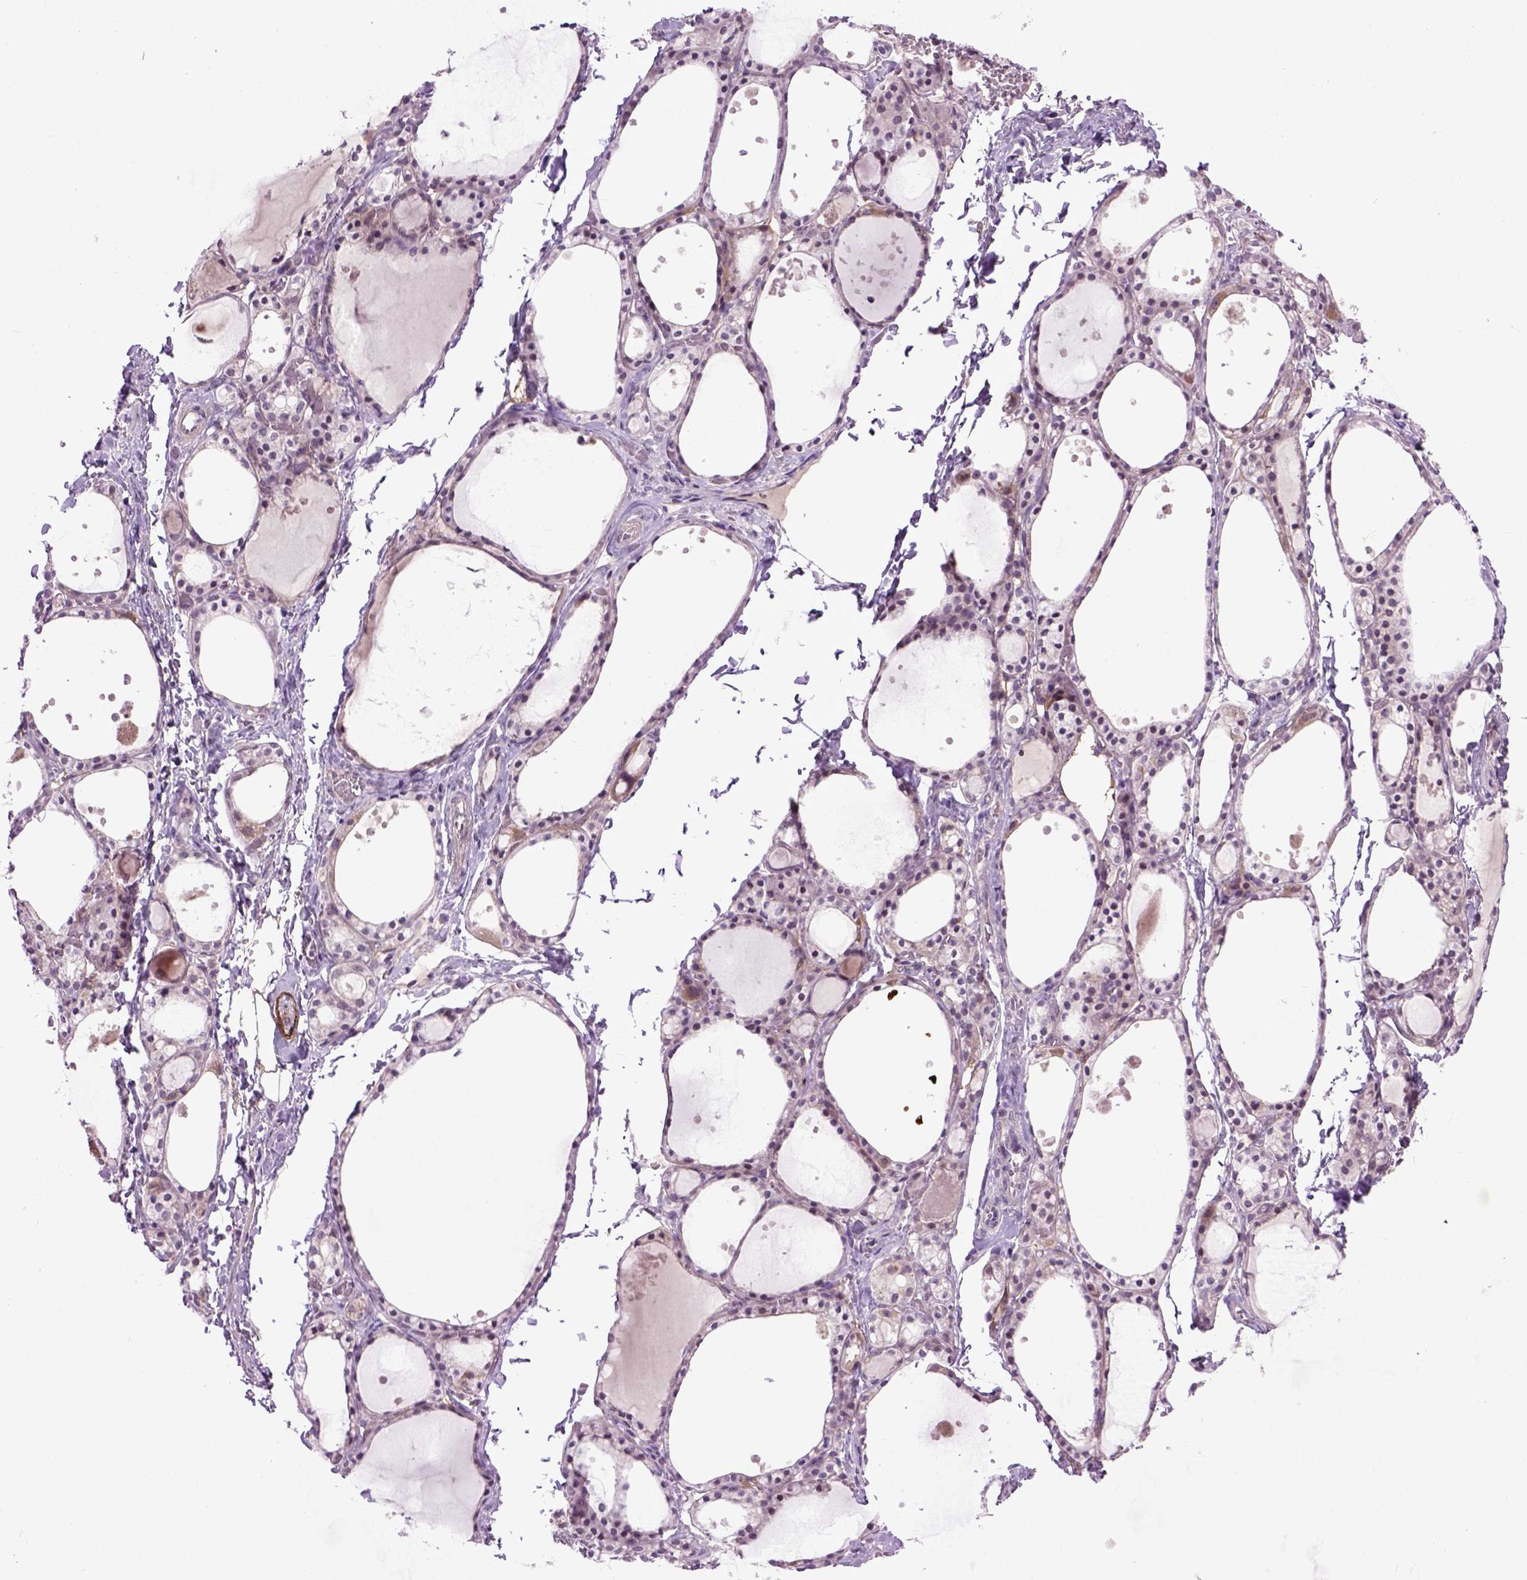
{"staining": {"intensity": "negative", "quantity": "none", "location": "none"}, "tissue": "thyroid gland", "cell_type": "Glandular cells", "image_type": "normal", "snomed": [{"axis": "morphology", "description": "Normal tissue, NOS"}, {"axis": "topography", "description": "Thyroid gland"}], "caption": "An immunohistochemistry (IHC) micrograph of benign thyroid gland is shown. There is no staining in glandular cells of thyroid gland. The staining is performed using DAB brown chromogen with nuclei counter-stained in using hematoxylin.", "gene": "EMILIN3", "patient": {"sex": "male", "age": 68}}